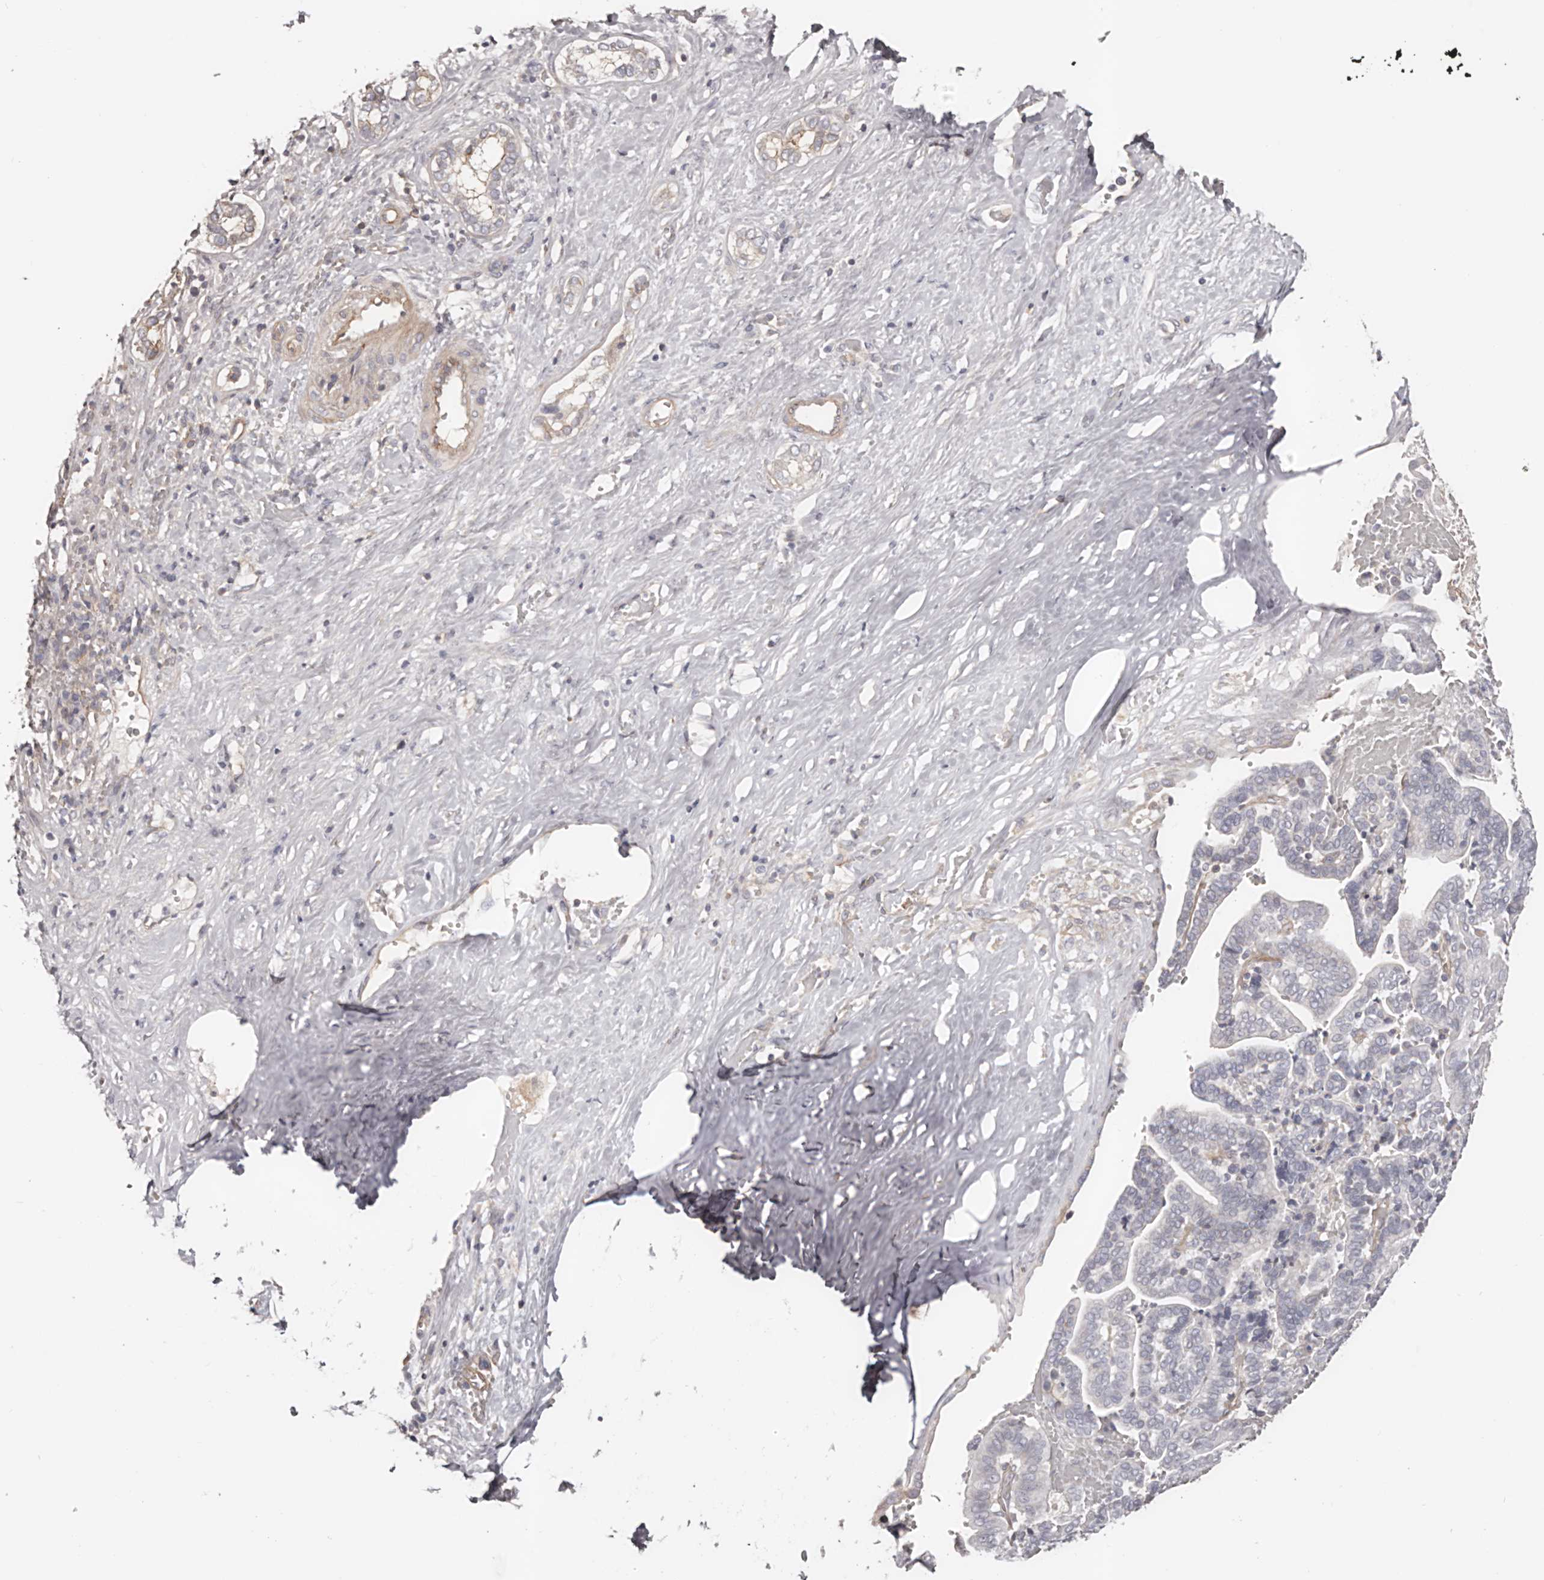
{"staining": {"intensity": "negative", "quantity": "none", "location": "none"}, "tissue": "liver cancer", "cell_type": "Tumor cells", "image_type": "cancer", "snomed": [{"axis": "morphology", "description": "Cholangiocarcinoma"}, {"axis": "topography", "description": "Liver"}], "caption": "An immunohistochemistry (IHC) micrograph of liver cancer (cholangiocarcinoma) is shown. There is no staining in tumor cells of liver cancer (cholangiocarcinoma). (DAB (3,3'-diaminobenzidine) IHC with hematoxylin counter stain).", "gene": "DMRT2", "patient": {"sex": "female", "age": 75}}